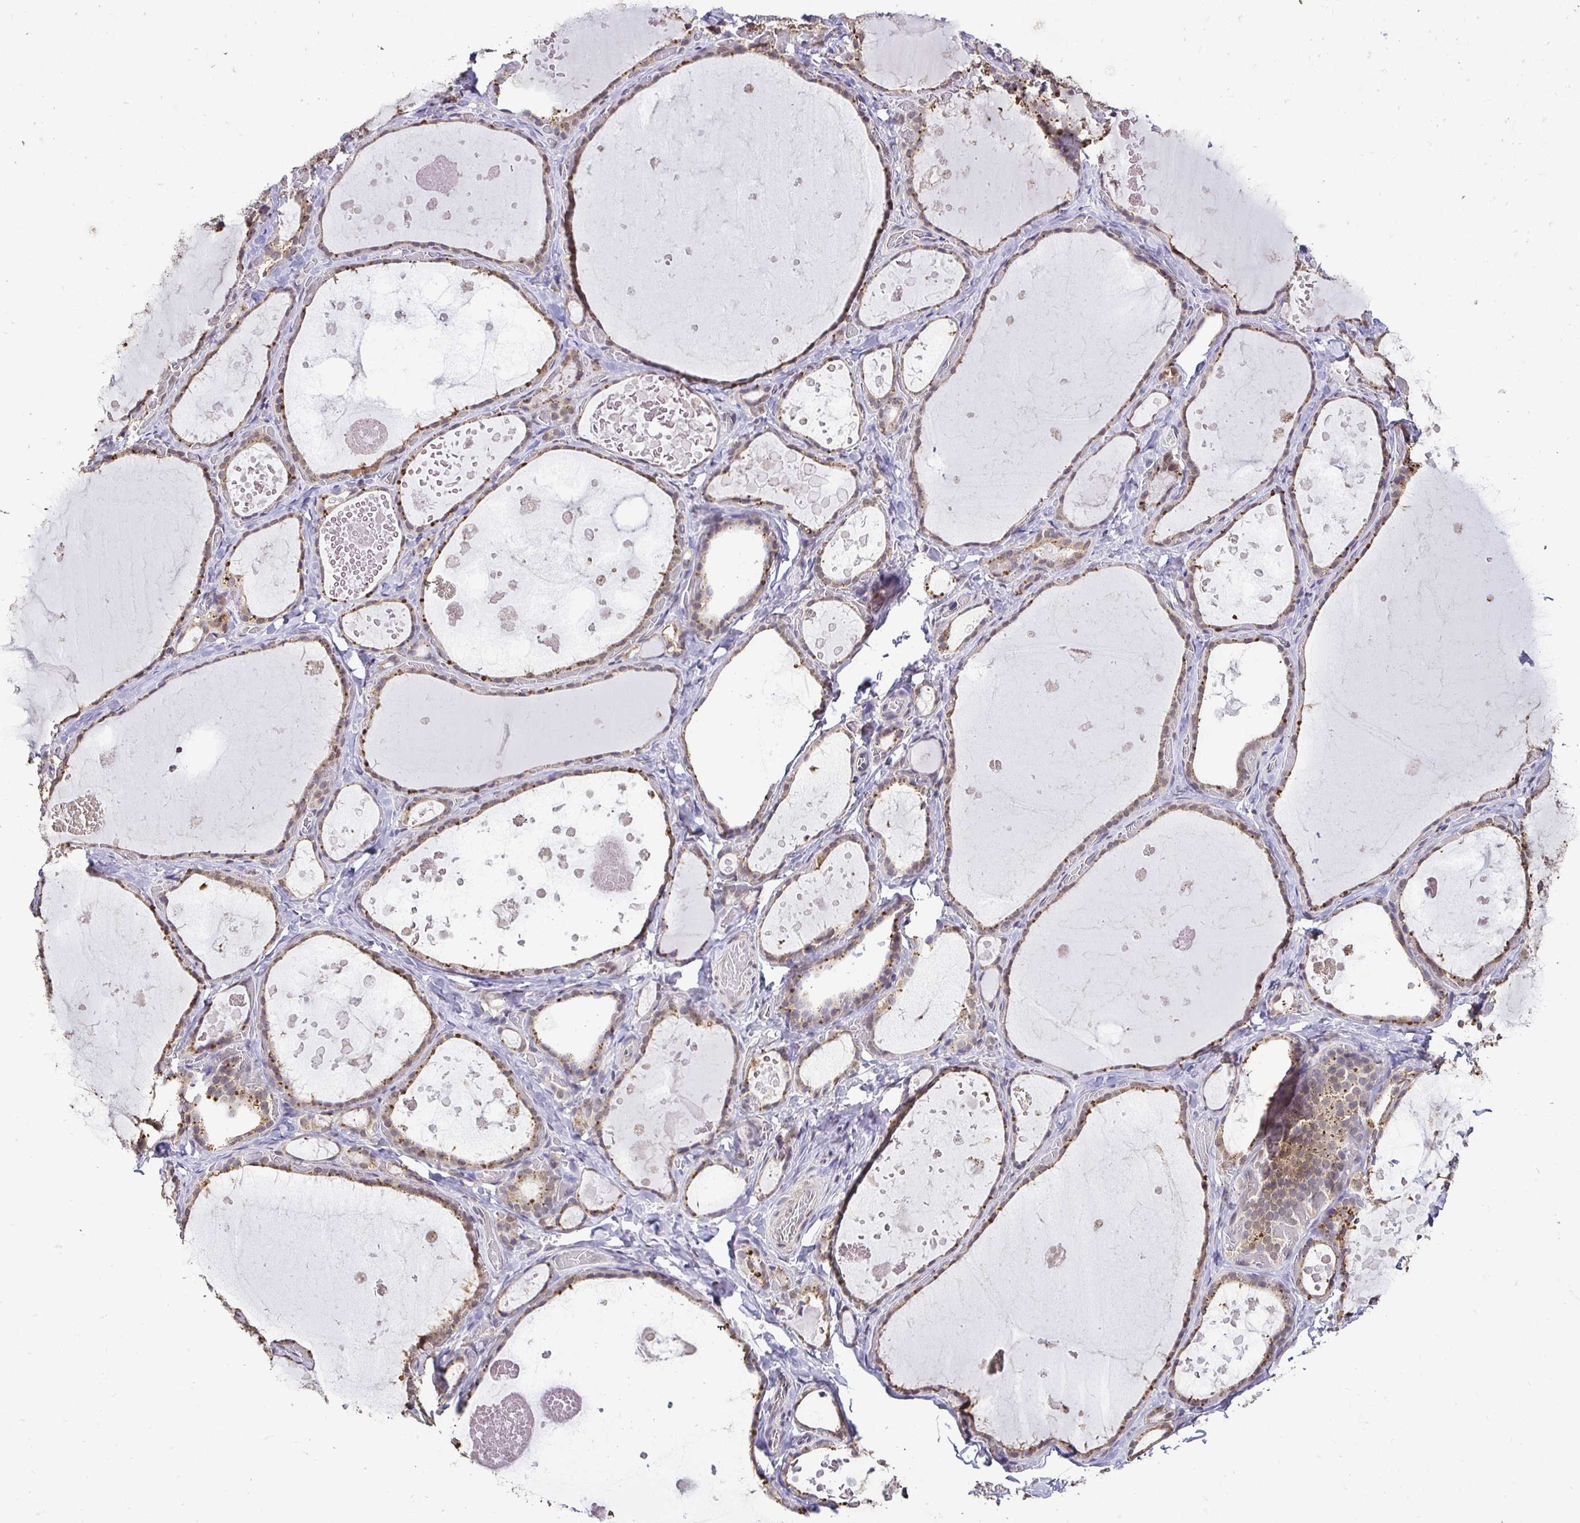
{"staining": {"intensity": "moderate", "quantity": ">75%", "location": "cytoplasmic/membranous"}, "tissue": "thyroid gland", "cell_type": "Glandular cells", "image_type": "normal", "snomed": [{"axis": "morphology", "description": "Normal tissue, NOS"}, {"axis": "topography", "description": "Thyroid gland"}], "caption": "Glandular cells reveal medium levels of moderate cytoplasmic/membranous staining in approximately >75% of cells in unremarkable thyroid gland.", "gene": "RHEBL1", "patient": {"sex": "female", "age": 56}}